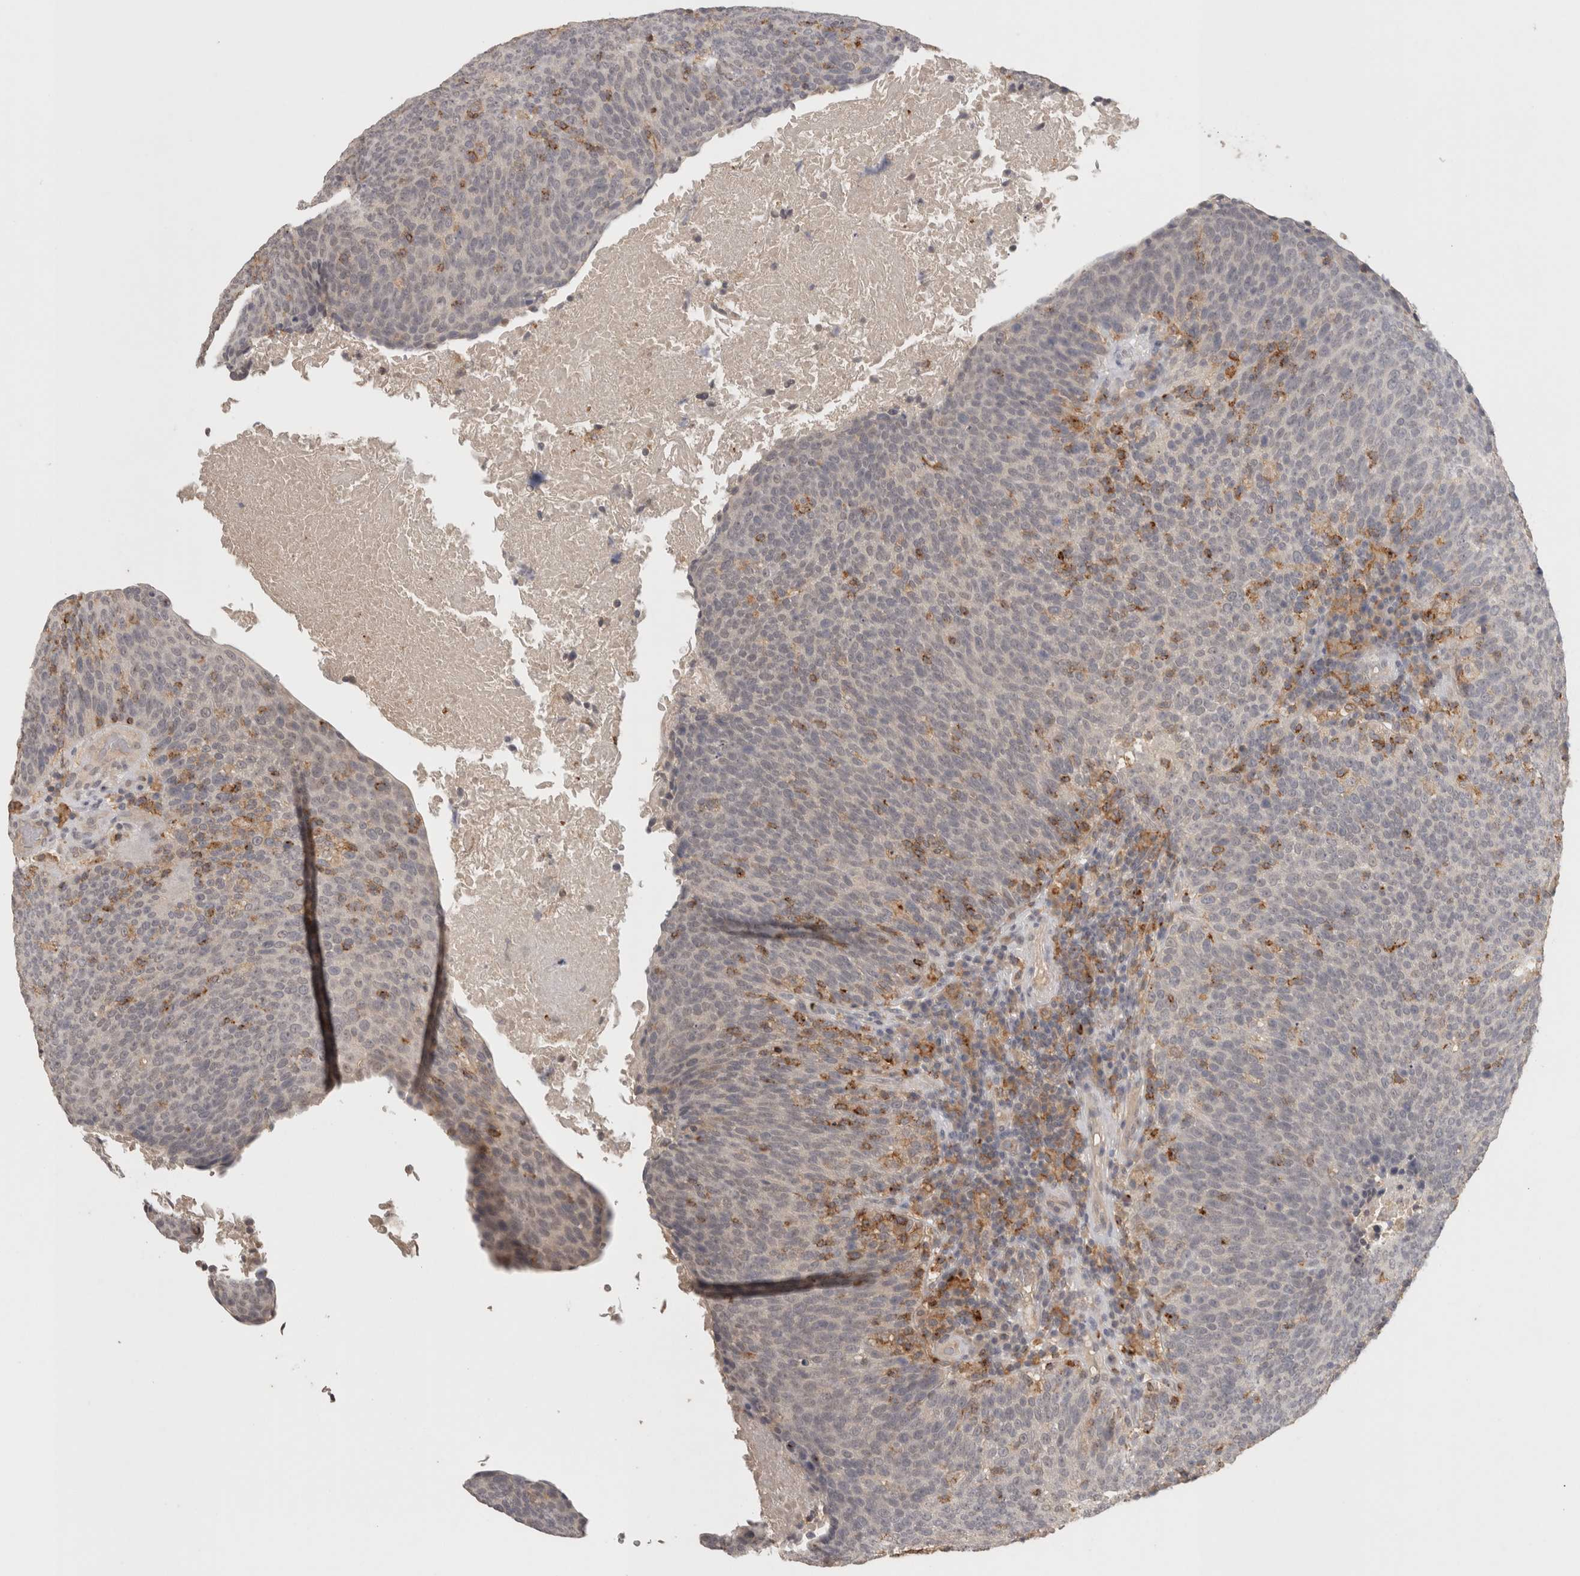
{"staining": {"intensity": "negative", "quantity": "none", "location": "none"}, "tissue": "head and neck cancer", "cell_type": "Tumor cells", "image_type": "cancer", "snomed": [{"axis": "morphology", "description": "Squamous cell carcinoma, NOS"}, {"axis": "morphology", "description": "Squamous cell carcinoma, metastatic, NOS"}, {"axis": "topography", "description": "Lymph node"}, {"axis": "topography", "description": "Head-Neck"}], "caption": "Histopathology image shows no protein positivity in tumor cells of head and neck cancer tissue.", "gene": "HAVCR2", "patient": {"sex": "male", "age": 62}}